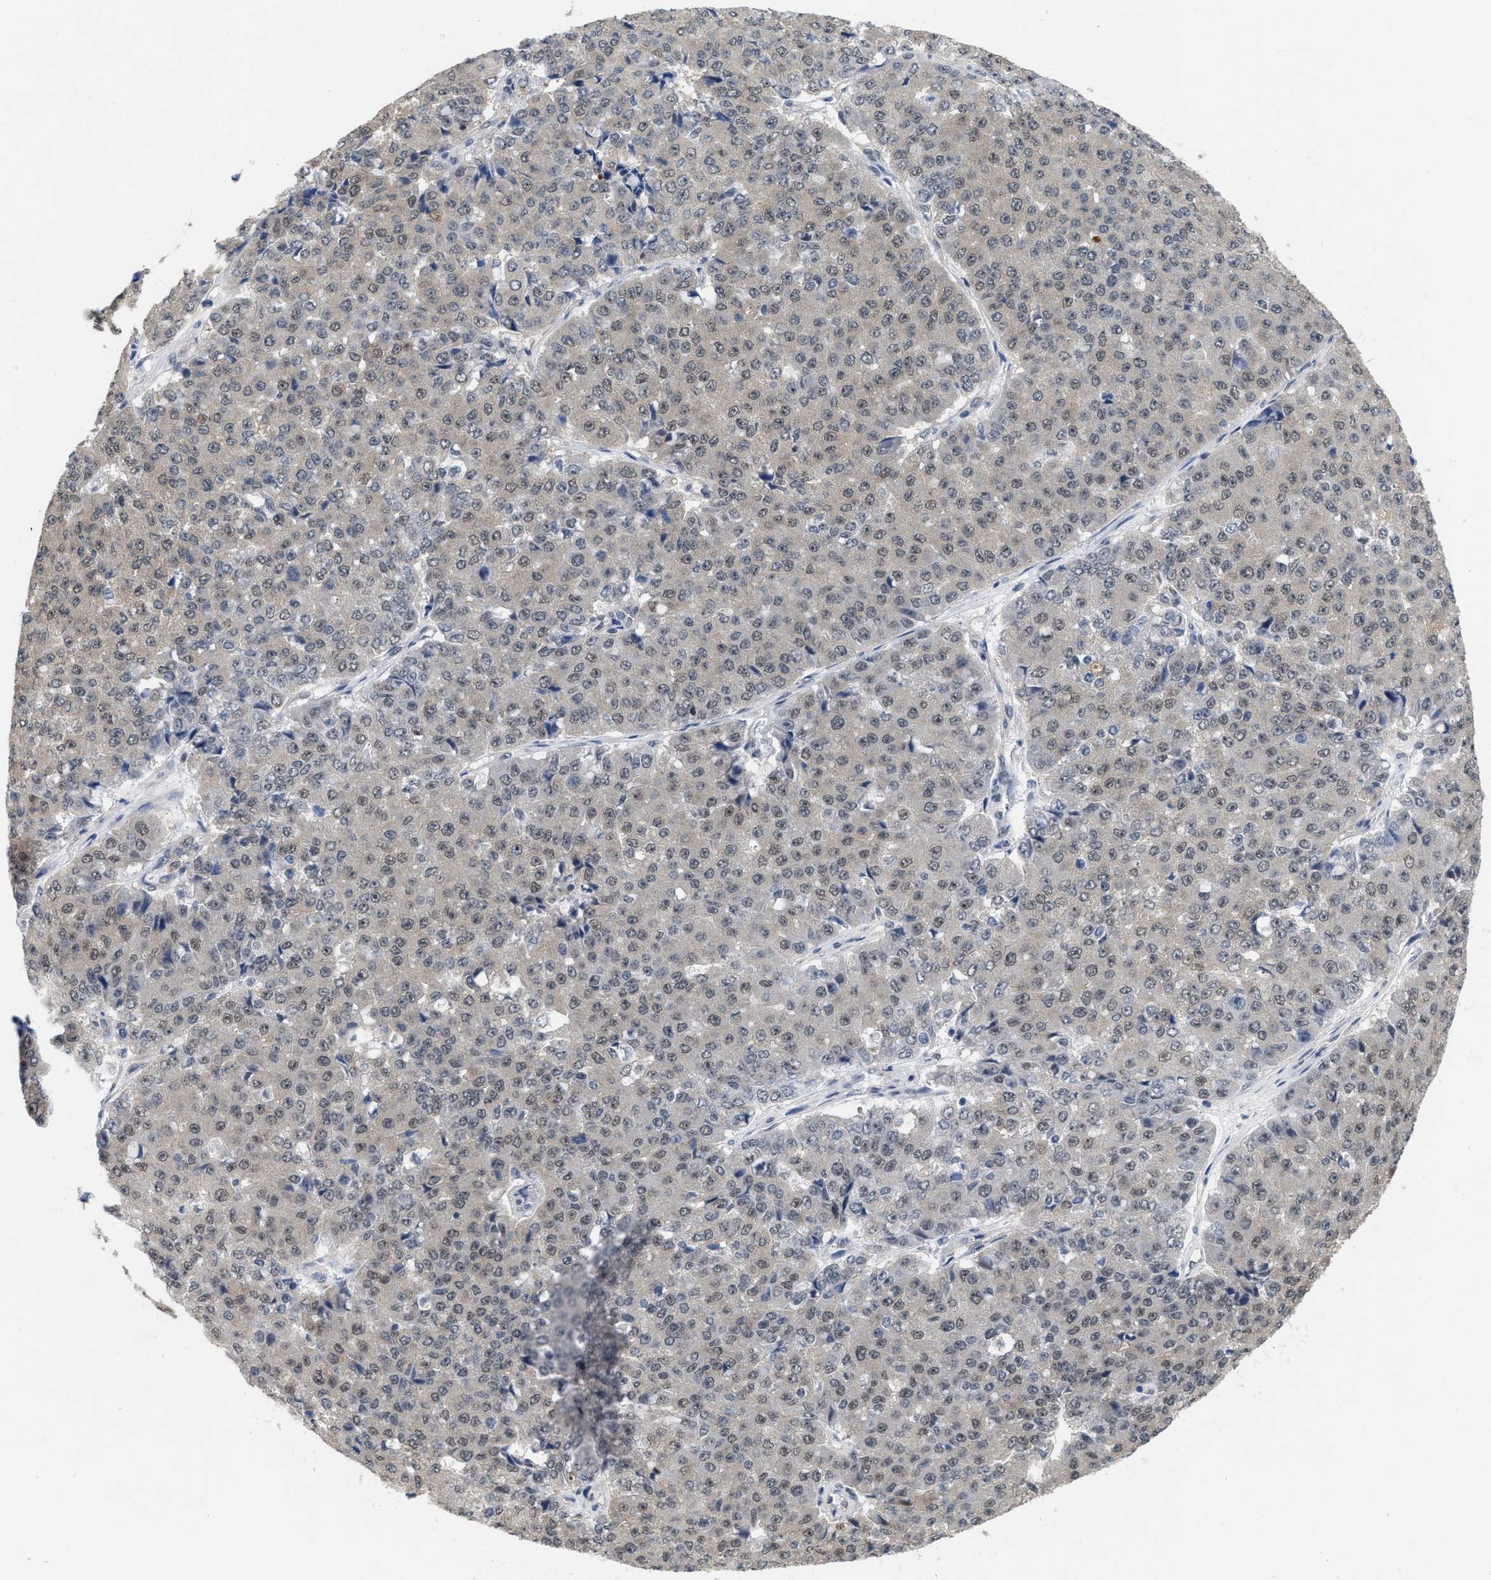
{"staining": {"intensity": "weak", "quantity": "25%-75%", "location": "nuclear"}, "tissue": "pancreatic cancer", "cell_type": "Tumor cells", "image_type": "cancer", "snomed": [{"axis": "morphology", "description": "Adenocarcinoma, NOS"}, {"axis": "topography", "description": "Pancreas"}], "caption": "Pancreatic cancer (adenocarcinoma) tissue exhibits weak nuclear staining in about 25%-75% of tumor cells, visualized by immunohistochemistry.", "gene": "RUVBL1", "patient": {"sex": "male", "age": 50}}